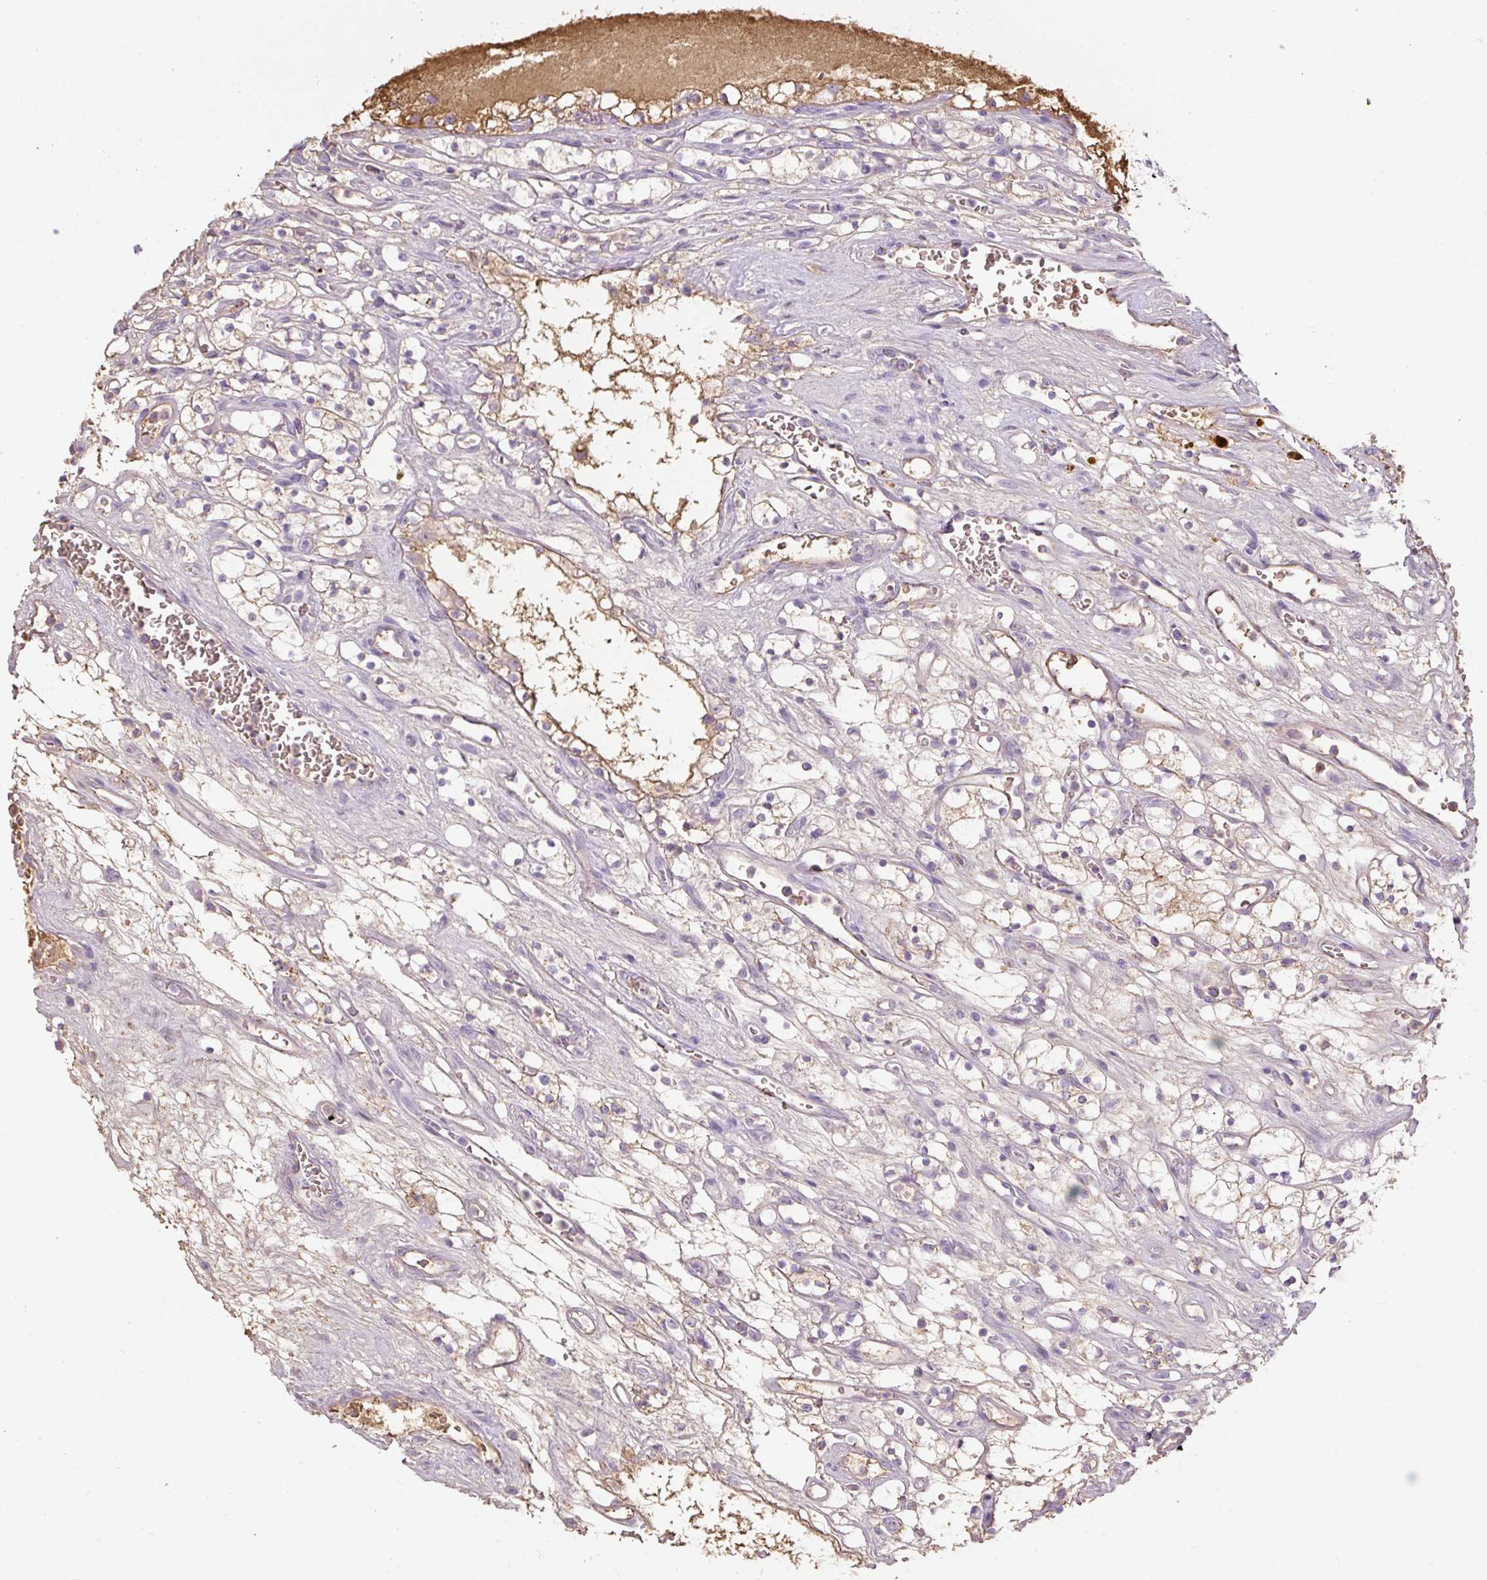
{"staining": {"intensity": "negative", "quantity": "none", "location": "none"}, "tissue": "renal cancer", "cell_type": "Tumor cells", "image_type": "cancer", "snomed": [{"axis": "morphology", "description": "Adenocarcinoma, NOS"}, {"axis": "topography", "description": "Kidney"}], "caption": "The histopathology image displays no staining of tumor cells in adenocarcinoma (renal).", "gene": "APOA1", "patient": {"sex": "female", "age": 69}}